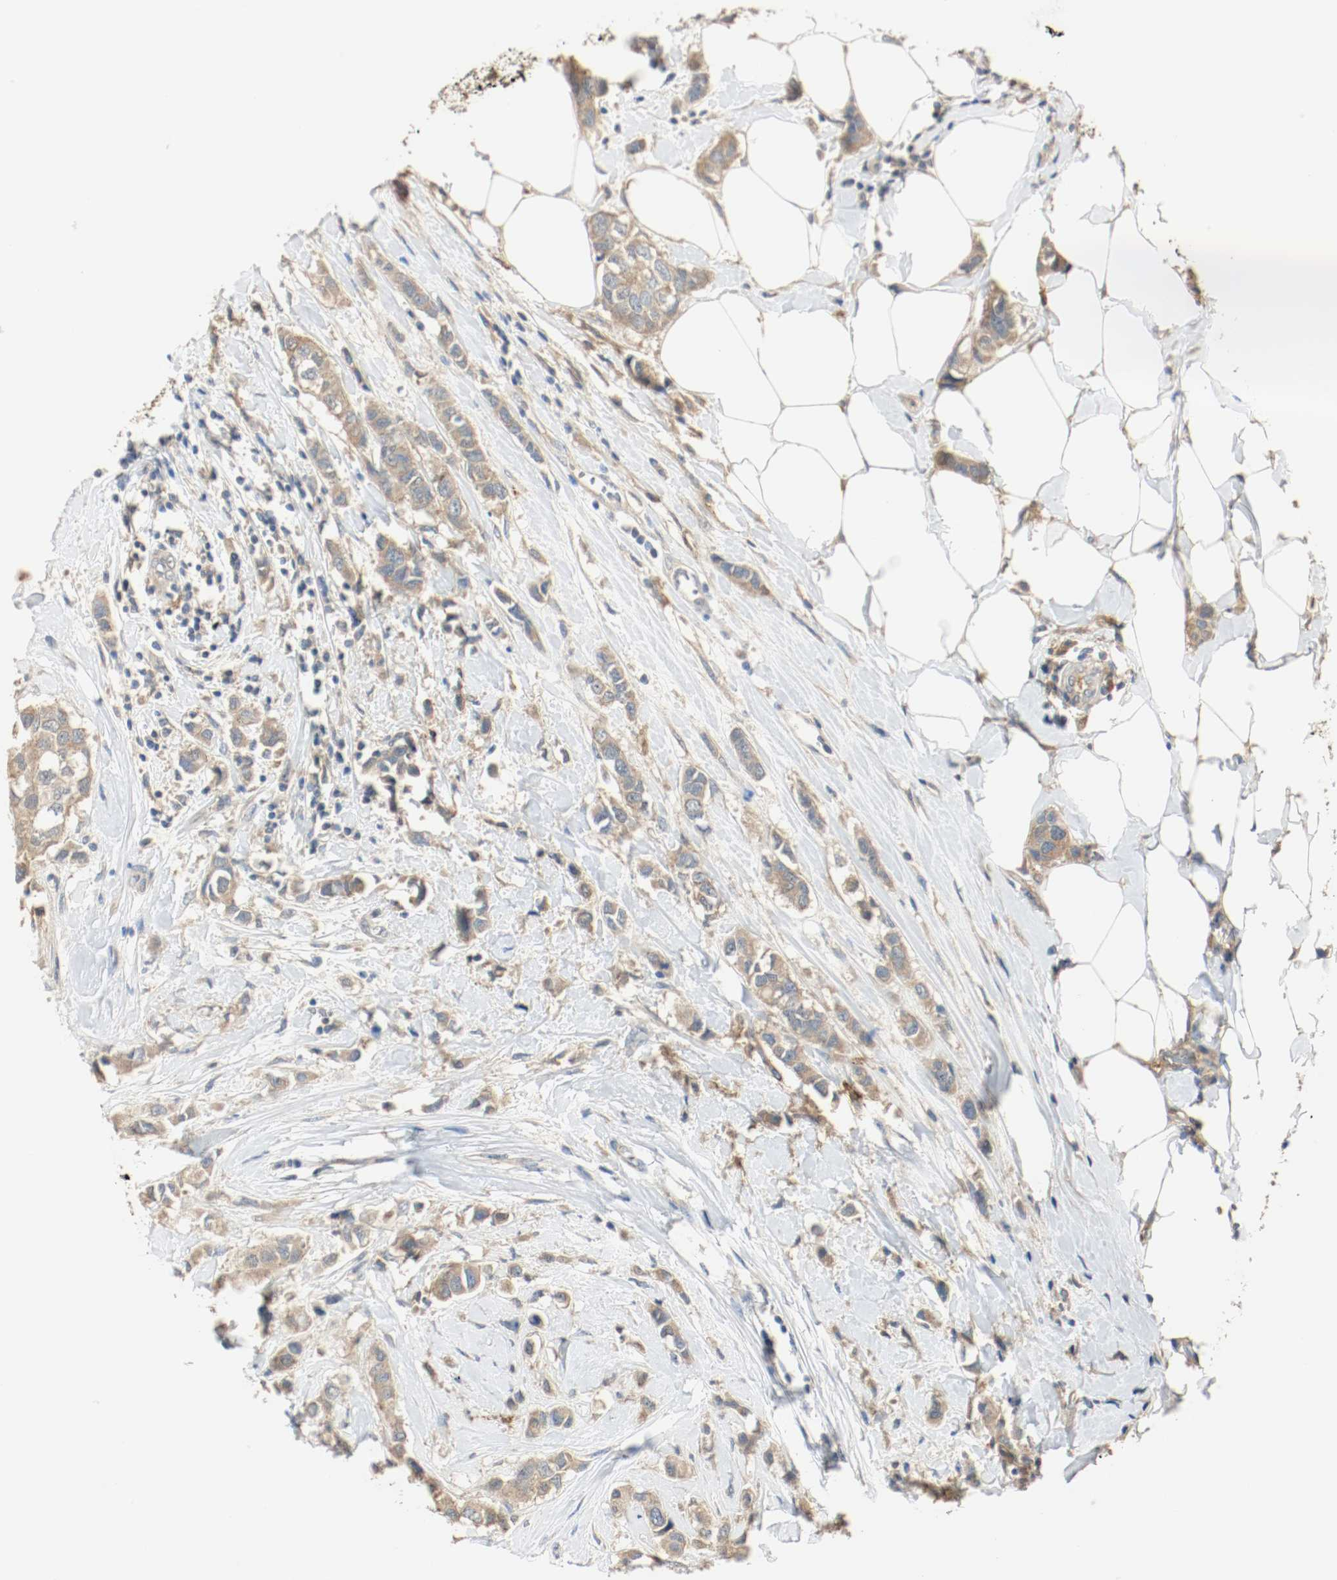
{"staining": {"intensity": "weak", "quantity": ">75%", "location": "cytoplasmic/membranous"}, "tissue": "breast cancer", "cell_type": "Tumor cells", "image_type": "cancer", "snomed": [{"axis": "morphology", "description": "Duct carcinoma"}, {"axis": "topography", "description": "Breast"}], "caption": "IHC of breast invasive ductal carcinoma exhibits low levels of weak cytoplasmic/membranous positivity in approximately >75% of tumor cells.", "gene": "MELTF", "patient": {"sex": "female", "age": 50}}